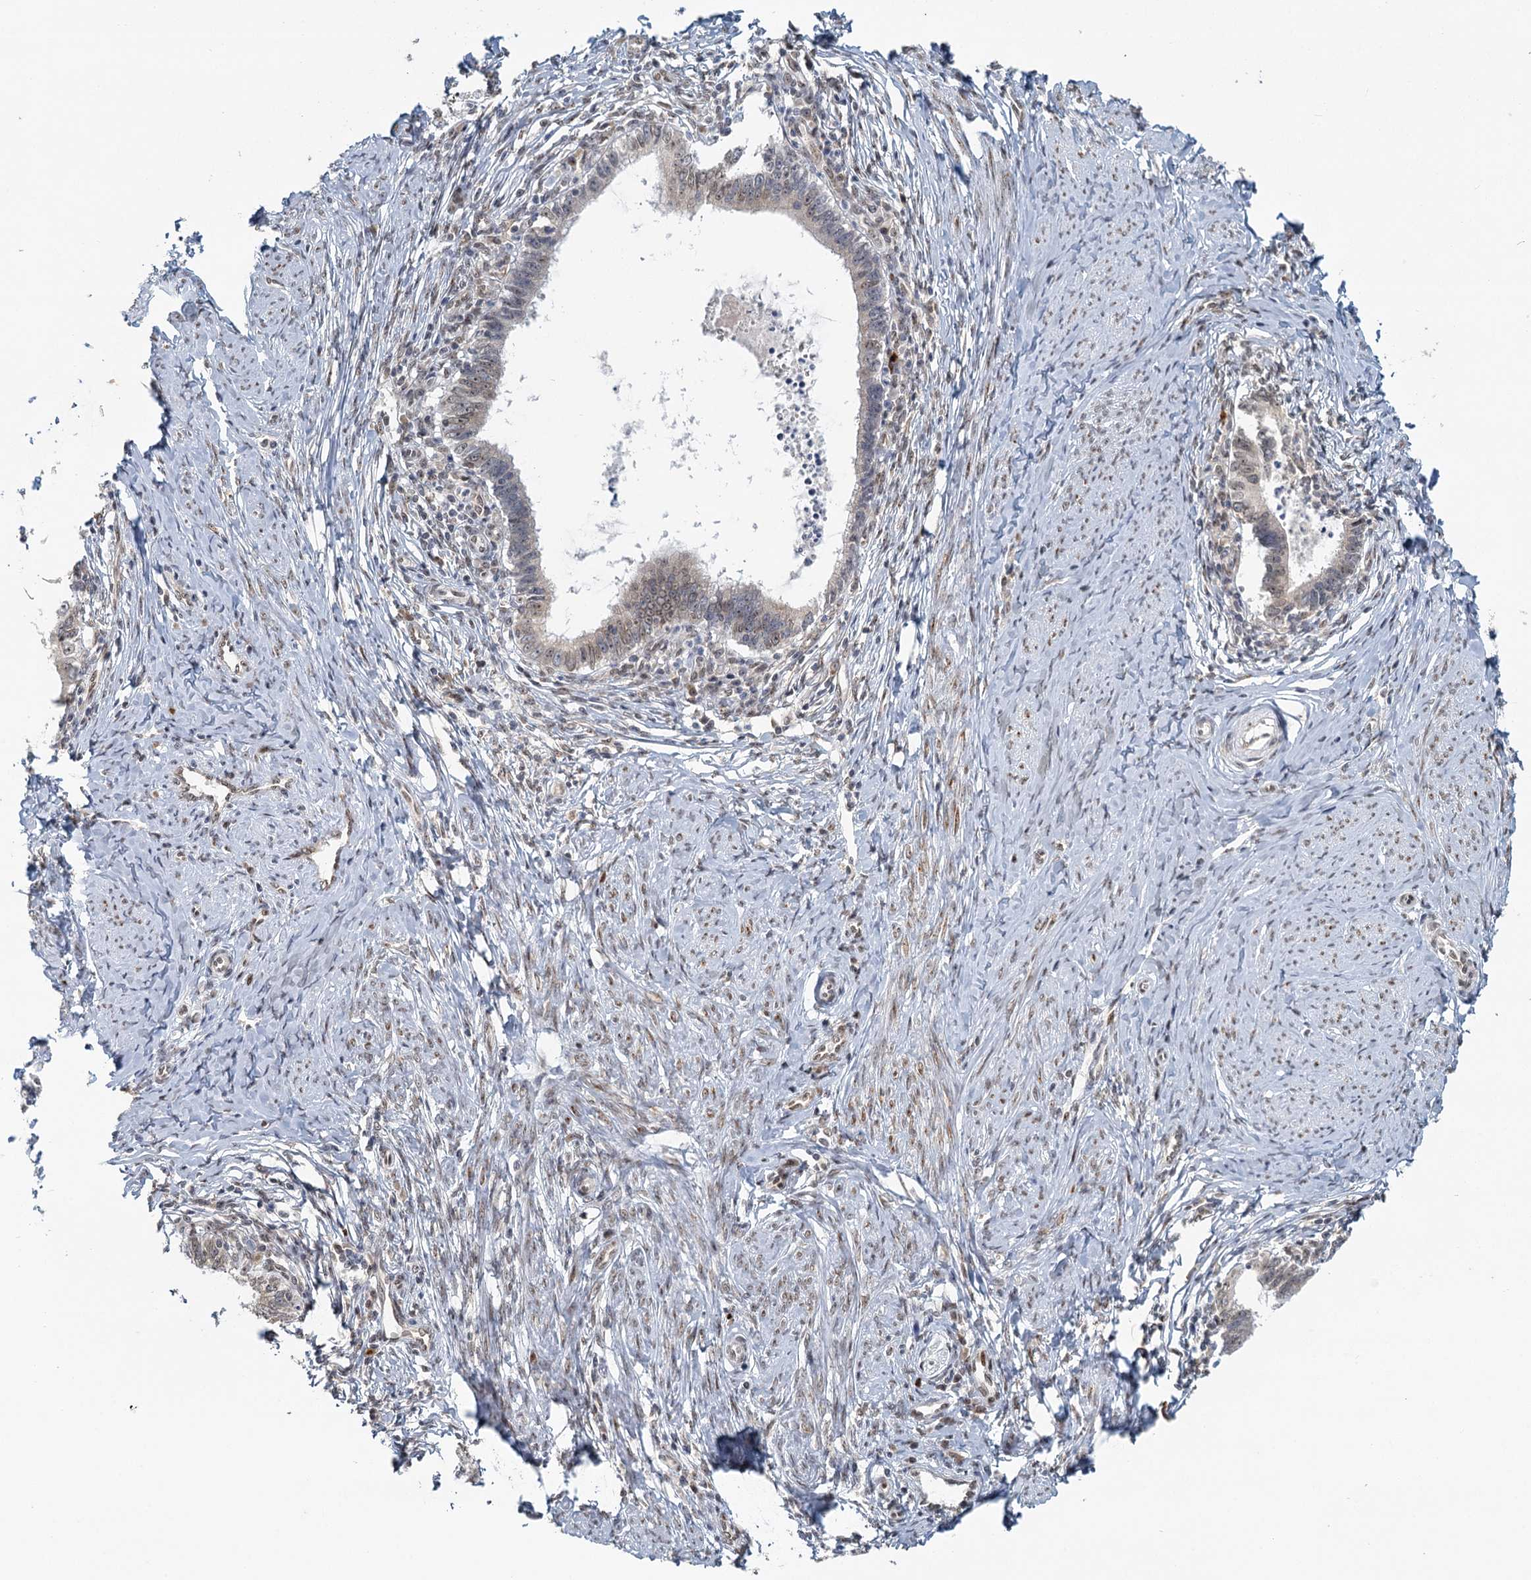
{"staining": {"intensity": "weak", "quantity": "<25%", "location": "nuclear"}, "tissue": "cervical cancer", "cell_type": "Tumor cells", "image_type": "cancer", "snomed": [{"axis": "morphology", "description": "Adenocarcinoma, NOS"}, {"axis": "topography", "description": "Cervix"}], "caption": "Image shows no protein positivity in tumor cells of cervical cancer tissue.", "gene": "TREX1", "patient": {"sex": "female", "age": 36}}